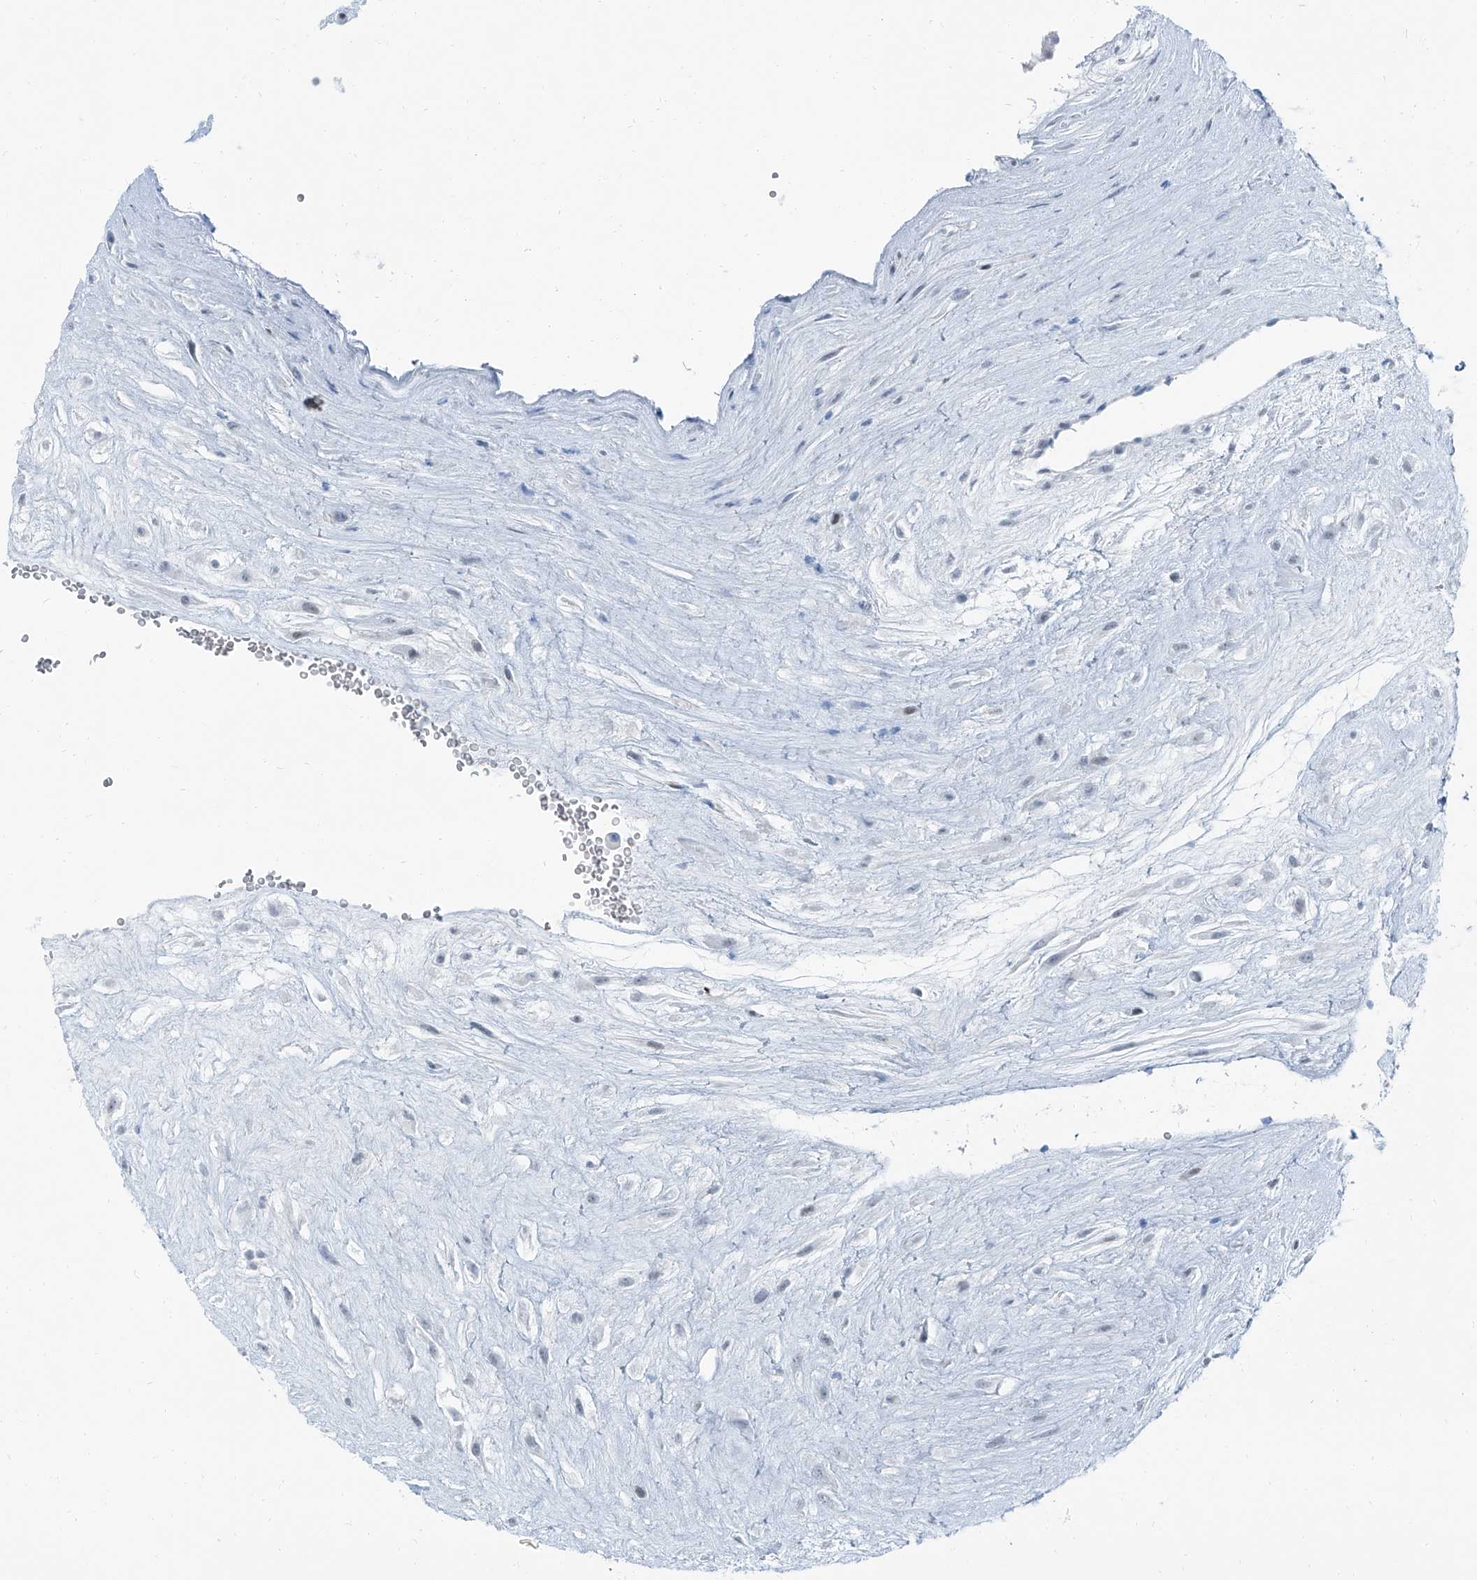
{"staining": {"intensity": "negative", "quantity": "none", "location": "none"}, "tissue": "placenta", "cell_type": "Decidual cells", "image_type": "normal", "snomed": [{"axis": "morphology", "description": "Normal tissue, NOS"}, {"axis": "topography", "description": "Placenta"}], "caption": "IHC image of unremarkable human placenta stained for a protein (brown), which reveals no expression in decidual cells. The staining is performed using DAB (3,3'-diaminobenzidine) brown chromogen with nuclei counter-stained in using hematoxylin.", "gene": "RGN", "patient": {"sex": "female", "age": 18}}